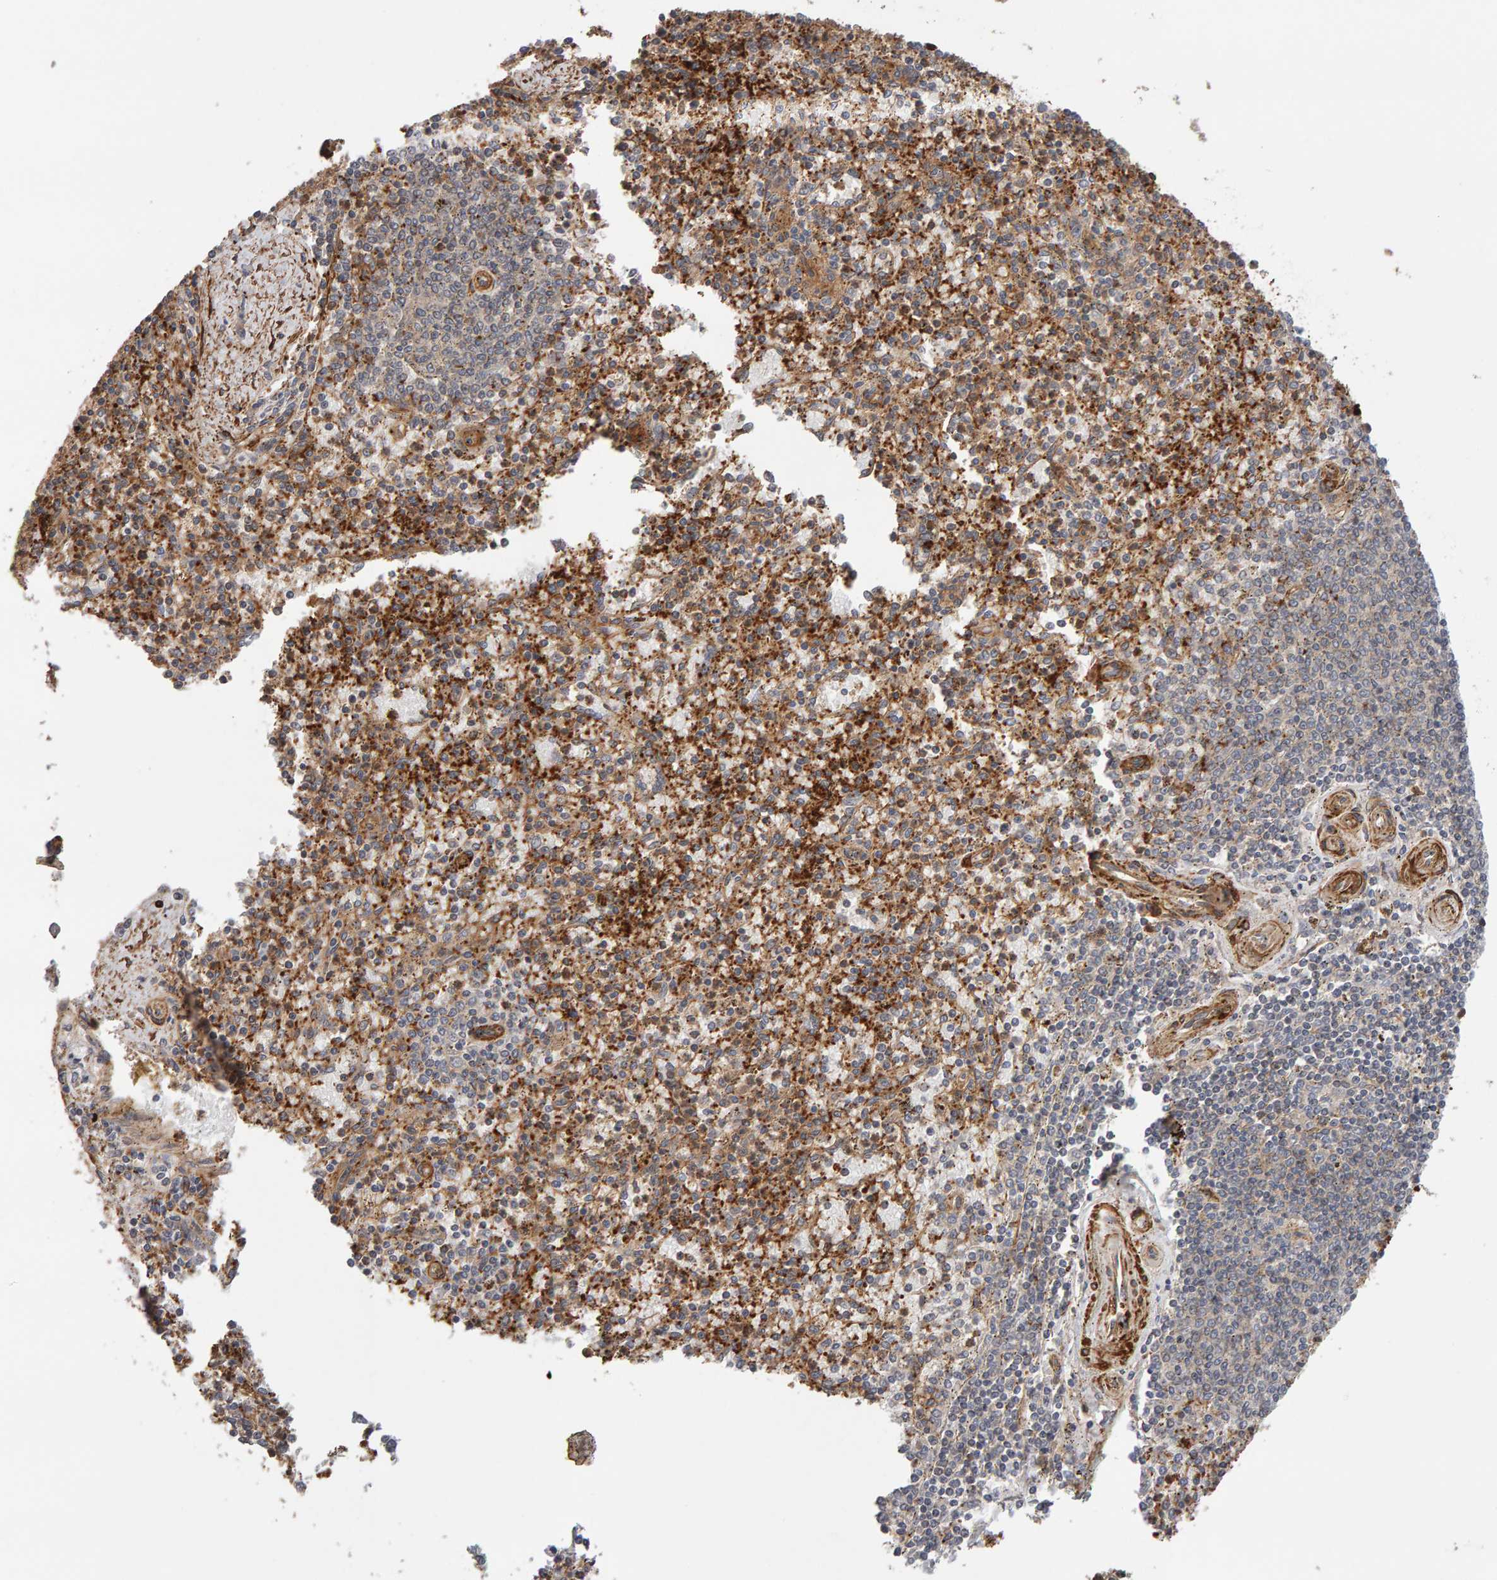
{"staining": {"intensity": "moderate", "quantity": "25%-75%", "location": "cytoplasmic/membranous"}, "tissue": "spleen", "cell_type": "Cells in red pulp", "image_type": "normal", "snomed": [{"axis": "morphology", "description": "Normal tissue, NOS"}, {"axis": "topography", "description": "Spleen"}], "caption": "Cells in red pulp exhibit medium levels of moderate cytoplasmic/membranous expression in about 25%-75% of cells in benign human spleen. (DAB = brown stain, brightfield microscopy at high magnification).", "gene": "SYNRG", "patient": {"sex": "male", "age": 72}}